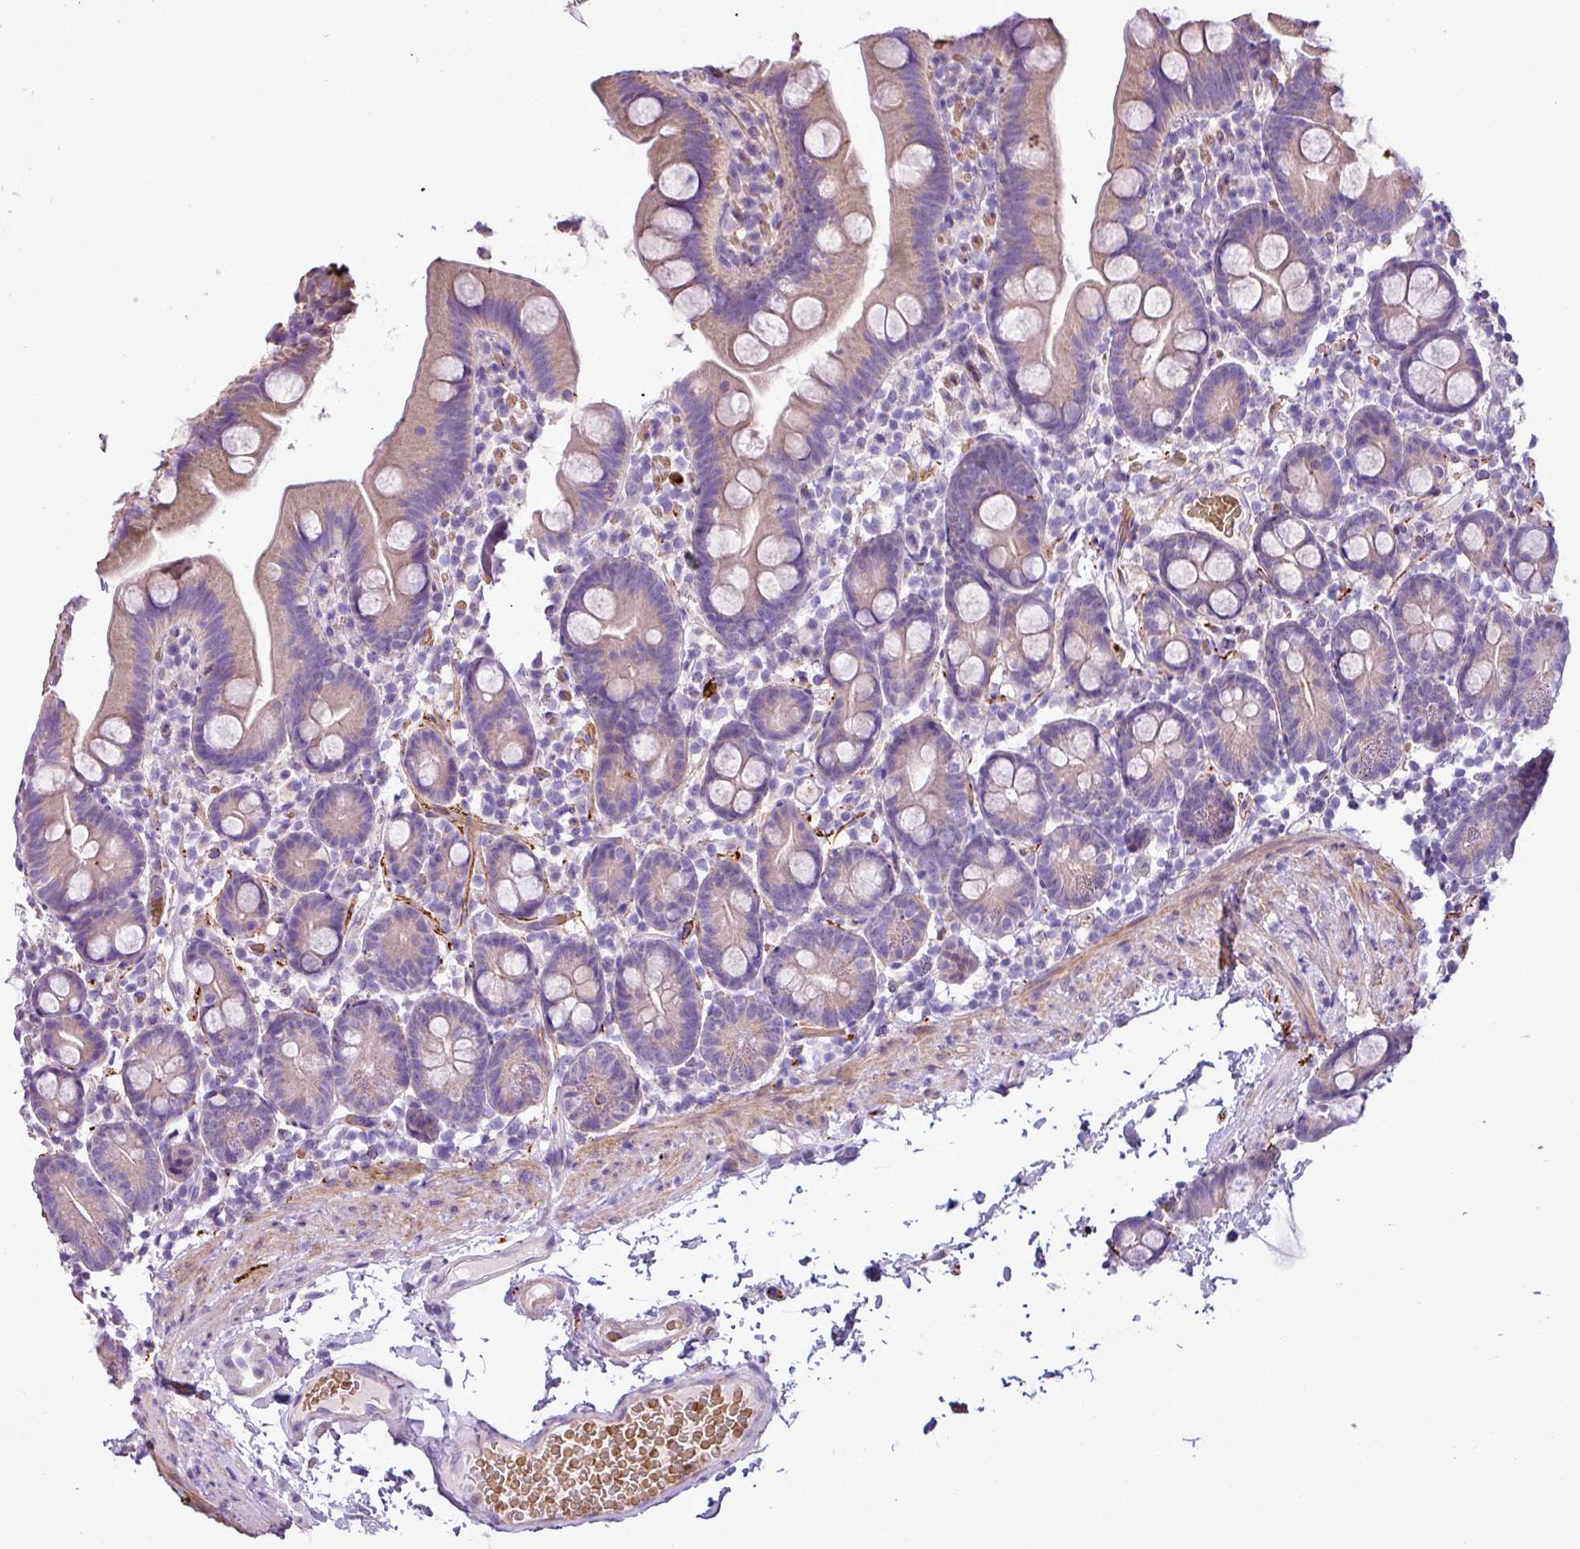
{"staining": {"intensity": "weak", "quantity": "25%-75%", "location": "cytoplasmic/membranous"}, "tissue": "small intestine", "cell_type": "Glandular cells", "image_type": "normal", "snomed": [{"axis": "morphology", "description": "Normal tissue, NOS"}, {"axis": "topography", "description": "Small intestine"}], "caption": "This histopathology image shows IHC staining of benign small intestine, with low weak cytoplasmic/membranous positivity in about 25%-75% of glandular cells.", "gene": "MGAT4B", "patient": {"sex": "female", "age": 68}}